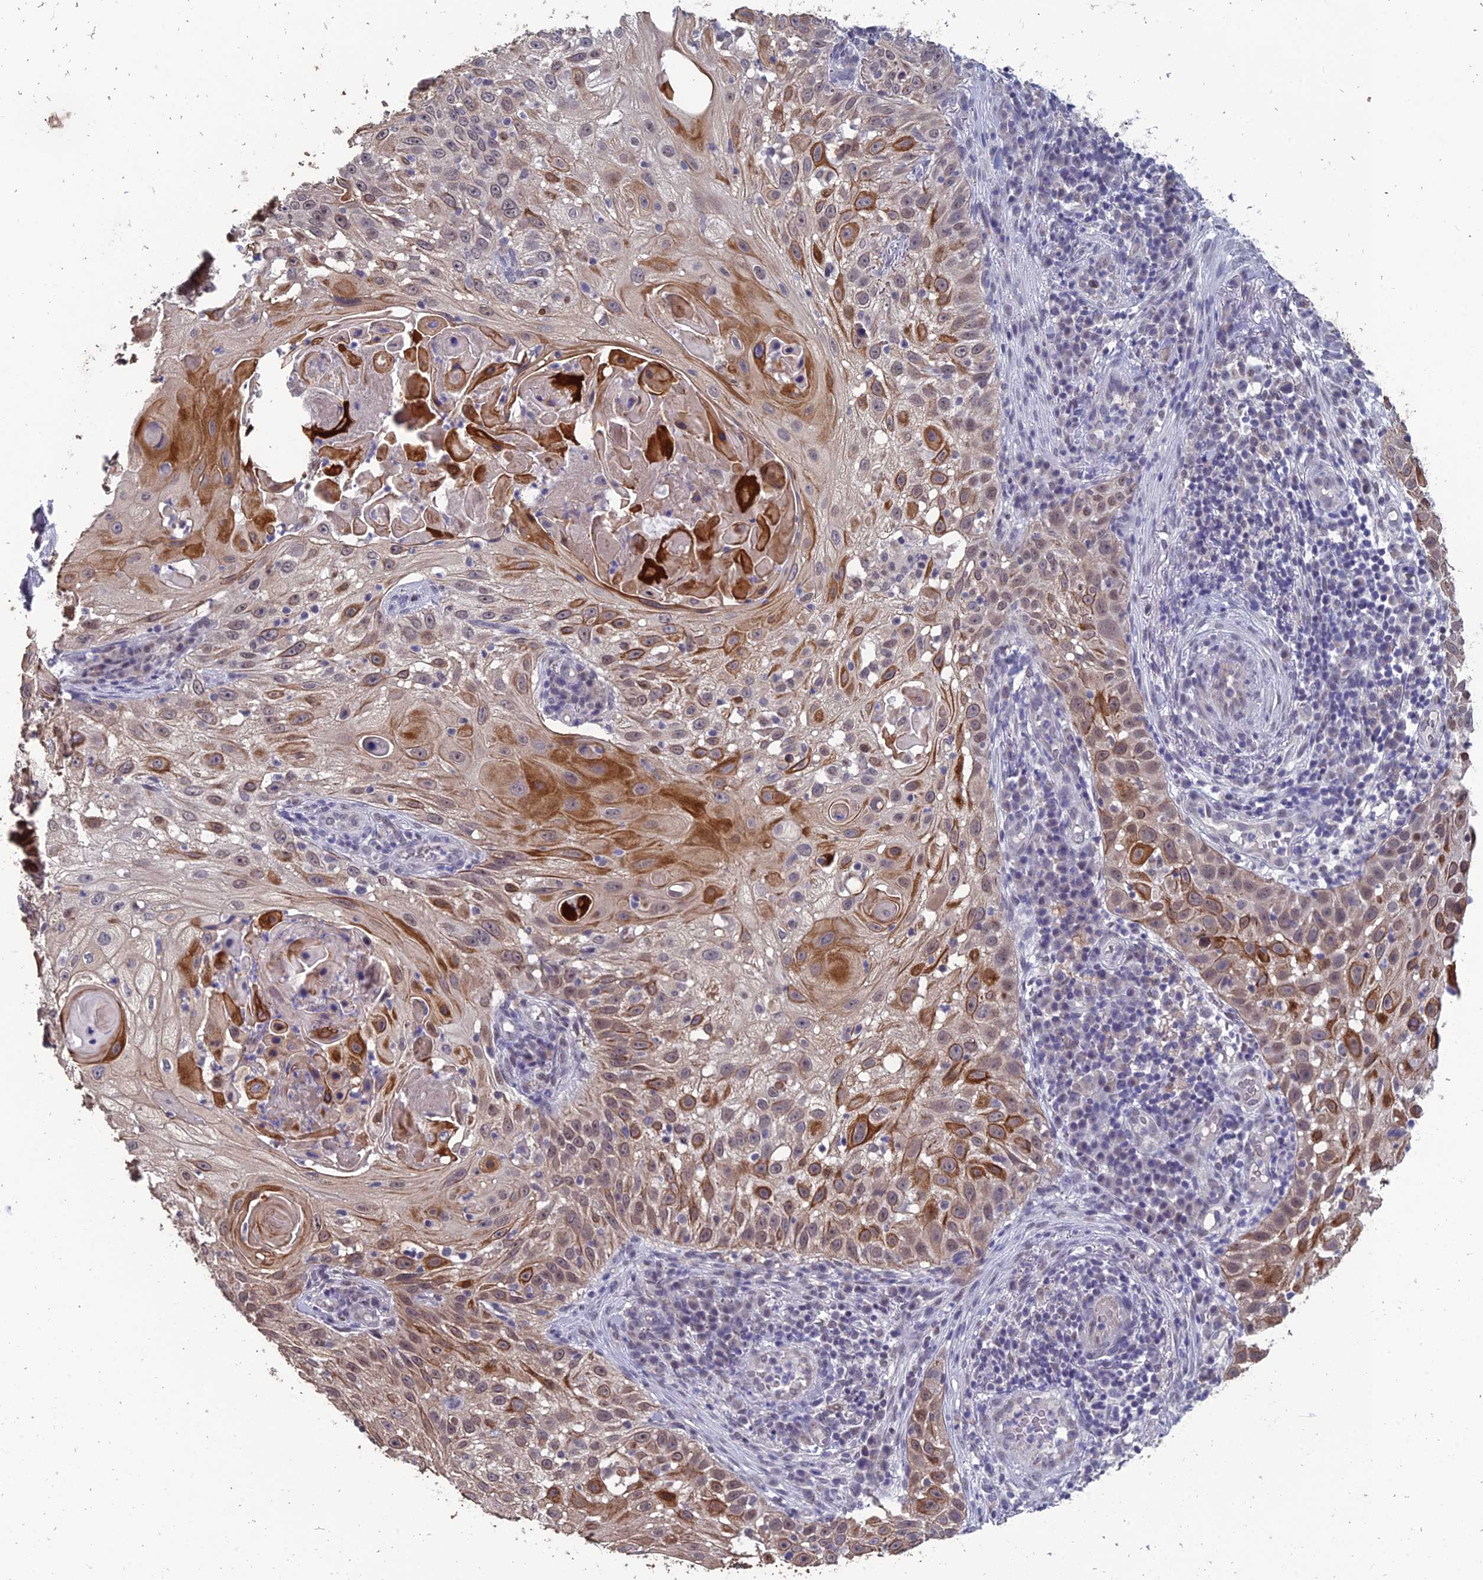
{"staining": {"intensity": "moderate", "quantity": "25%-75%", "location": "cytoplasmic/membranous,nuclear"}, "tissue": "skin cancer", "cell_type": "Tumor cells", "image_type": "cancer", "snomed": [{"axis": "morphology", "description": "Squamous cell carcinoma, NOS"}, {"axis": "topography", "description": "Skin"}], "caption": "Immunohistochemistry staining of skin cancer, which displays medium levels of moderate cytoplasmic/membranous and nuclear expression in about 25%-75% of tumor cells indicating moderate cytoplasmic/membranous and nuclear protein positivity. The staining was performed using DAB (3,3'-diaminobenzidine) (brown) for protein detection and nuclei were counterstained in hematoxylin (blue).", "gene": "MT-CO3", "patient": {"sex": "female", "age": 44}}